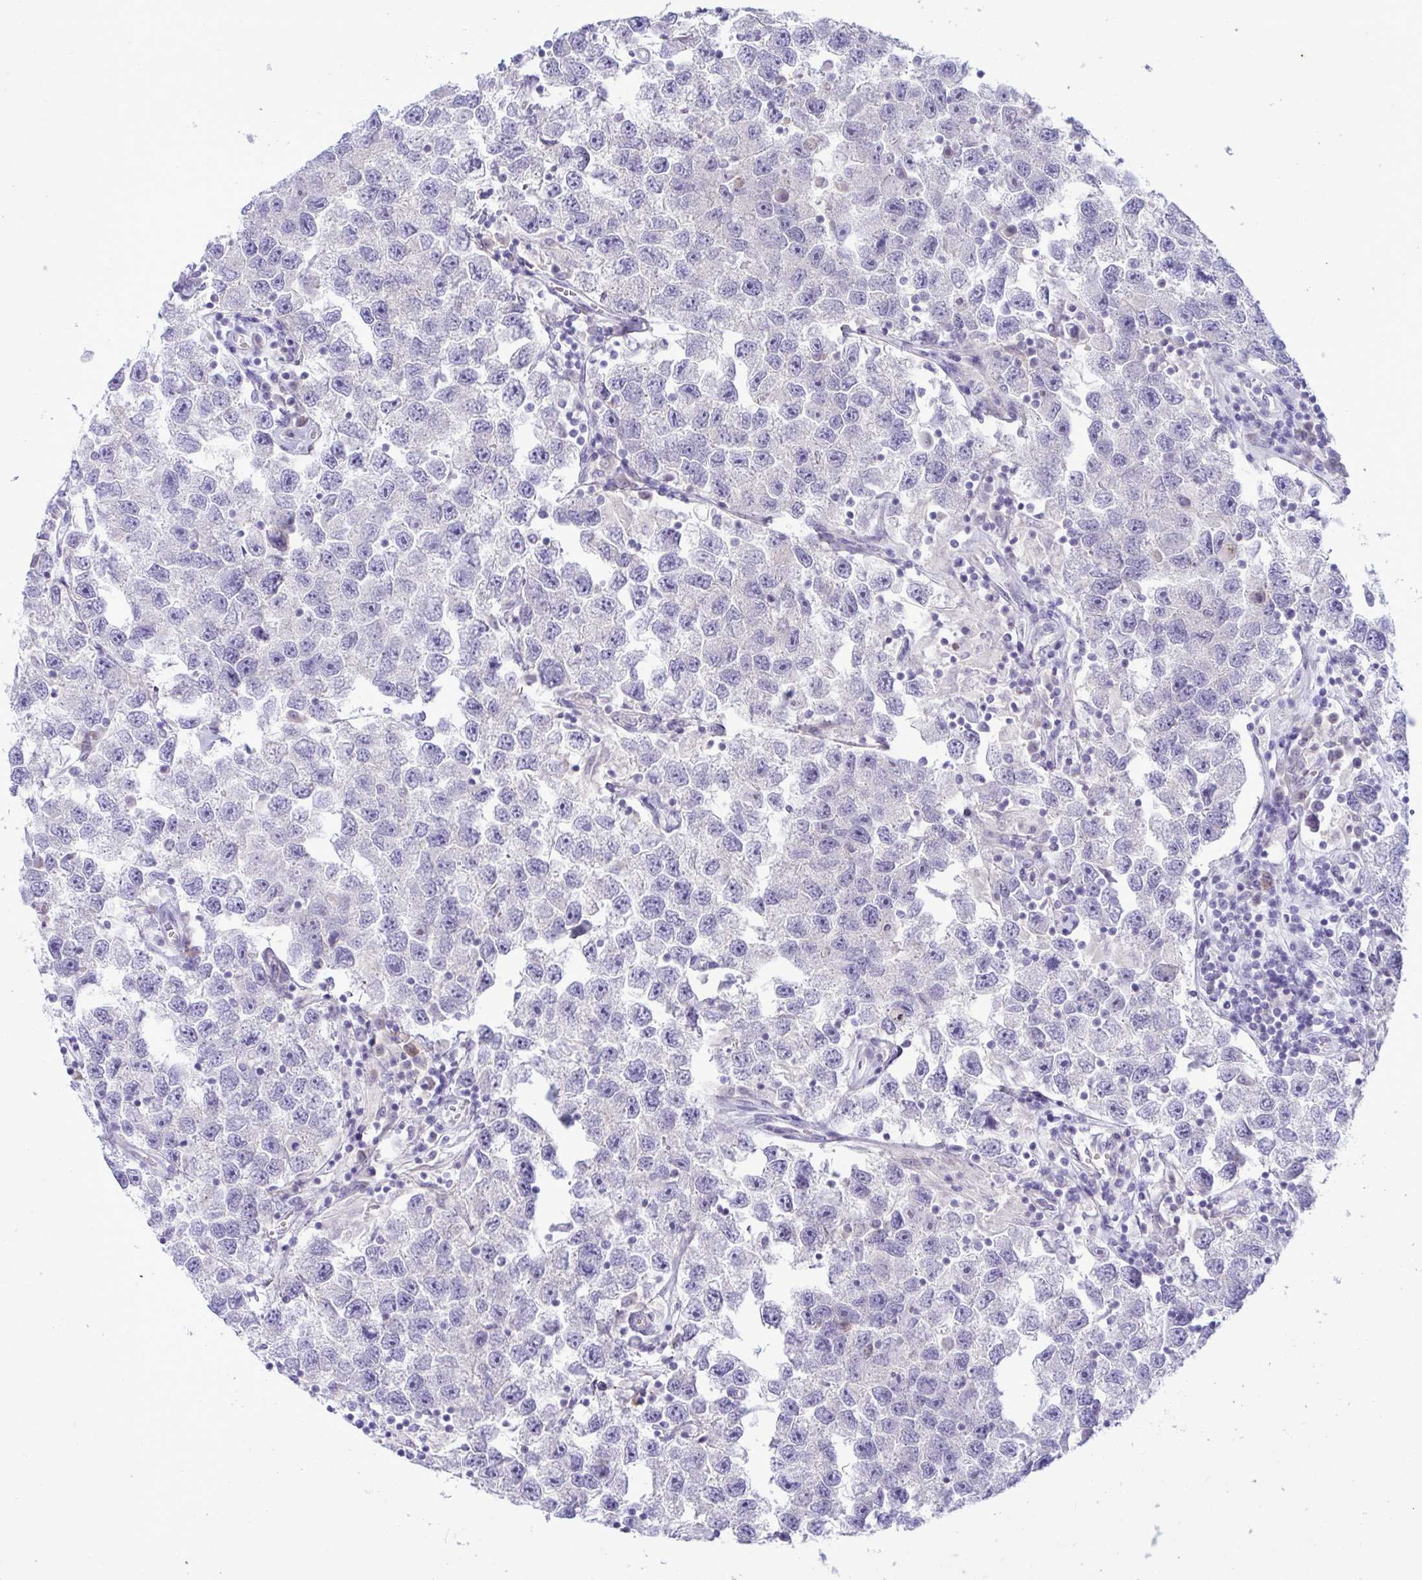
{"staining": {"intensity": "negative", "quantity": "none", "location": "none"}, "tissue": "testis cancer", "cell_type": "Tumor cells", "image_type": "cancer", "snomed": [{"axis": "morphology", "description": "Seminoma, NOS"}, {"axis": "topography", "description": "Testis"}], "caption": "Testis cancer (seminoma) stained for a protein using IHC reveals no expression tumor cells.", "gene": "FAM86B1", "patient": {"sex": "male", "age": 26}}